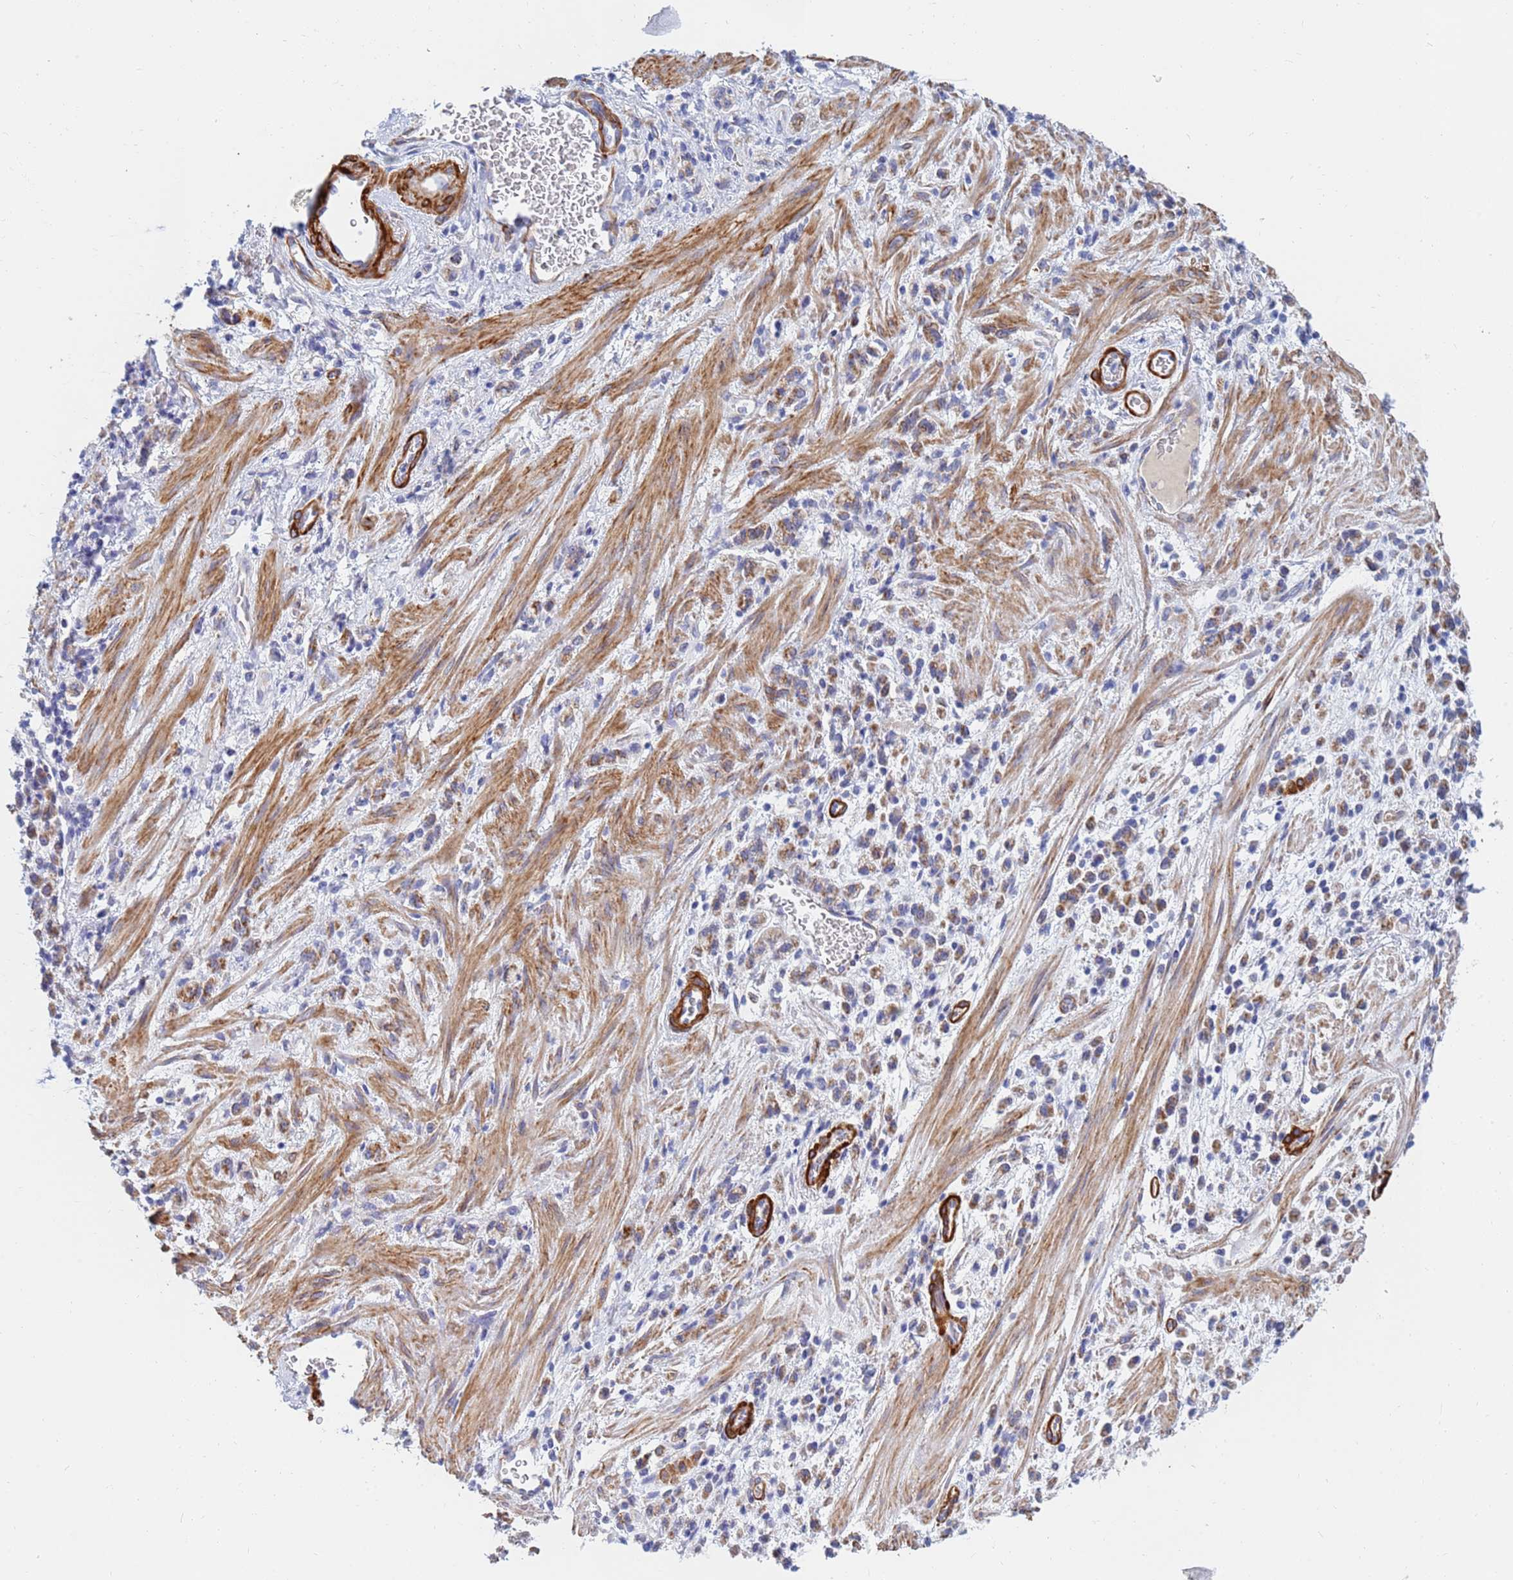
{"staining": {"intensity": "moderate", "quantity": ">75%", "location": "cytoplasmic/membranous"}, "tissue": "stomach cancer", "cell_type": "Tumor cells", "image_type": "cancer", "snomed": [{"axis": "morphology", "description": "Adenocarcinoma, NOS"}, {"axis": "topography", "description": "Stomach"}], "caption": "Immunohistochemical staining of stomach adenocarcinoma displays medium levels of moderate cytoplasmic/membranous expression in approximately >75% of tumor cells. (IHC, brightfield microscopy, high magnification).", "gene": "SDR39U1", "patient": {"sex": "male", "age": 77}}